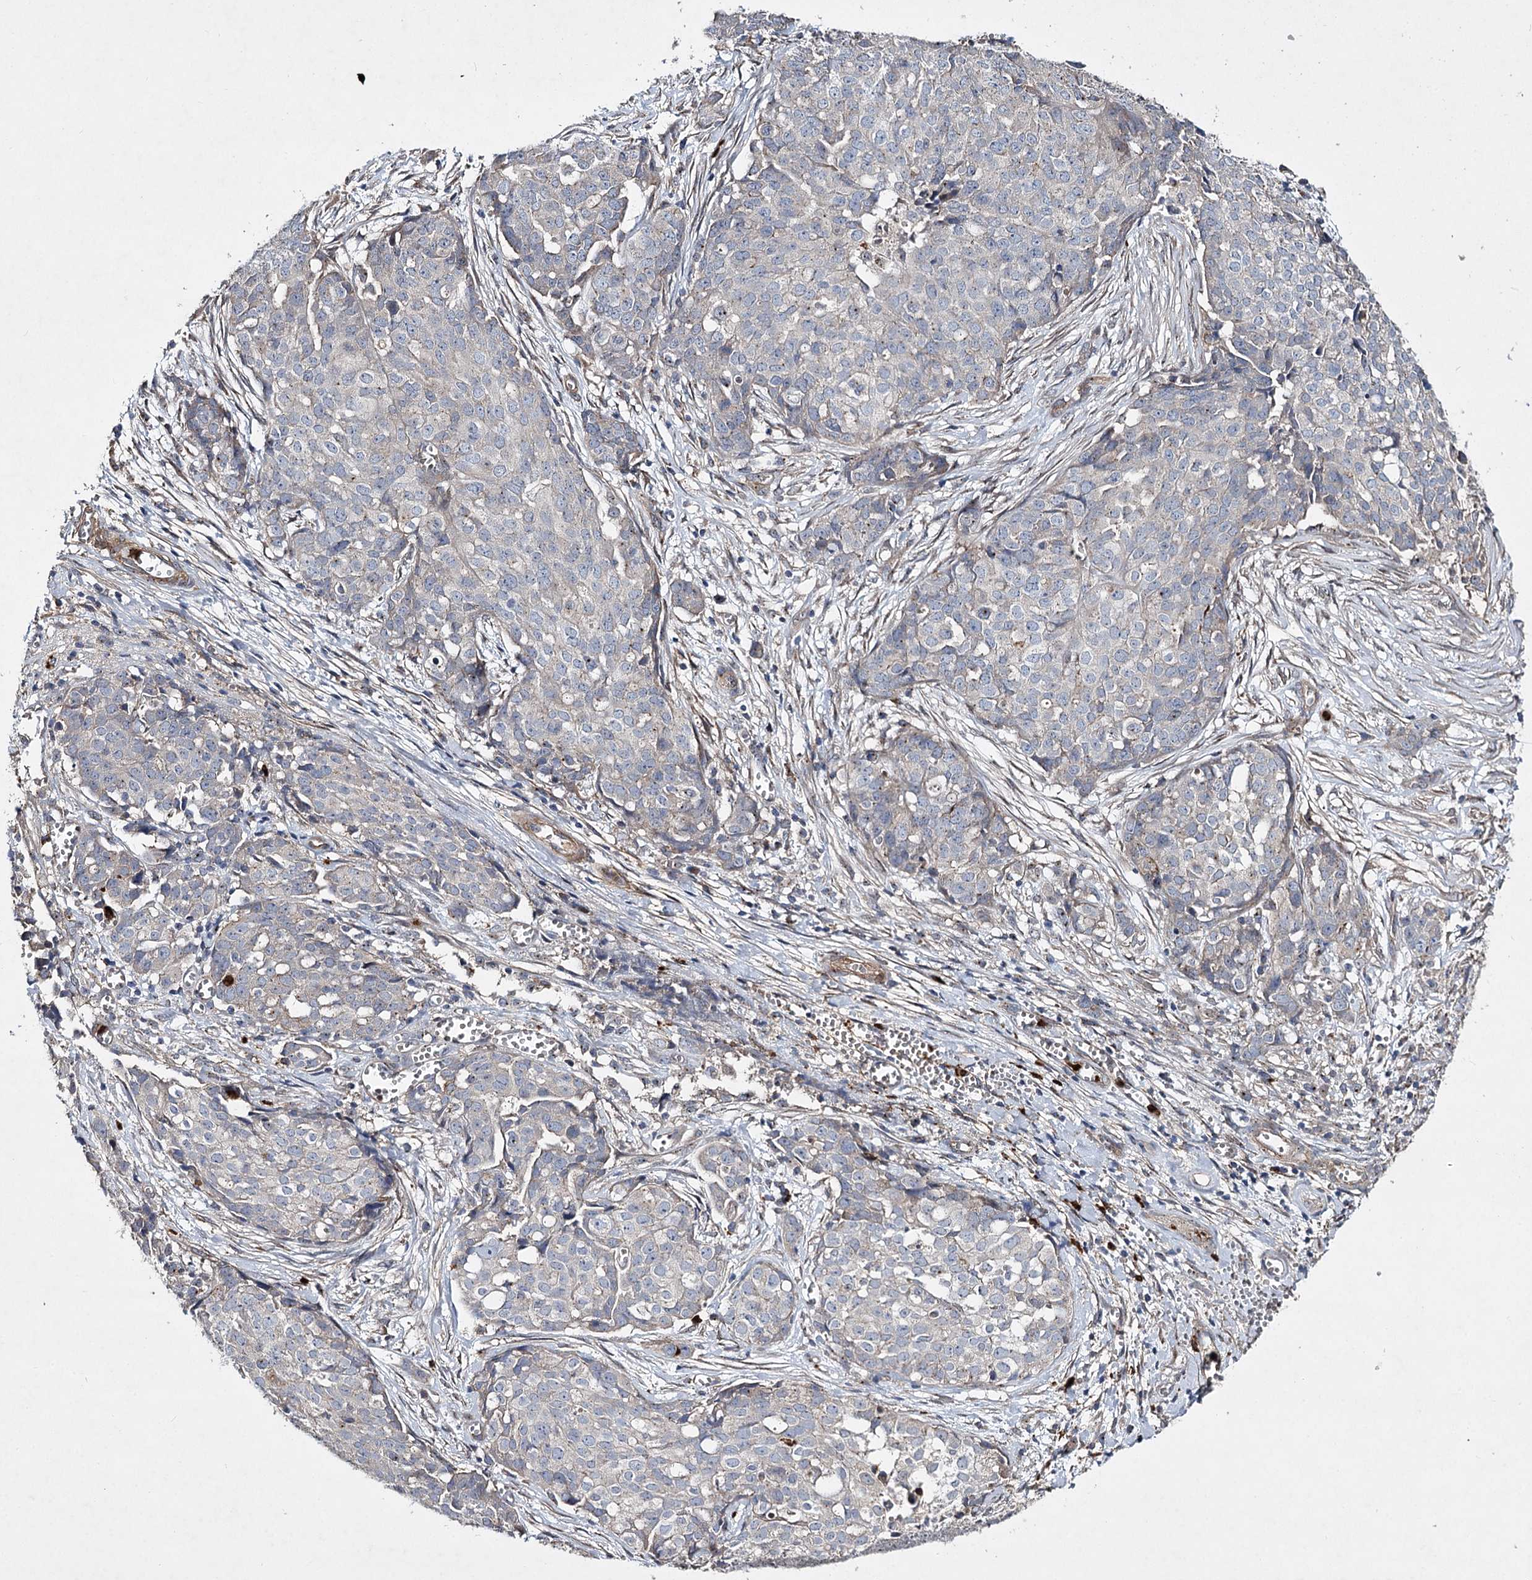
{"staining": {"intensity": "negative", "quantity": "none", "location": "none"}, "tissue": "ovarian cancer", "cell_type": "Tumor cells", "image_type": "cancer", "snomed": [{"axis": "morphology", "description": "Cystadenocarcinoma, serous, NOS"}, {"axis": "topography", "description": "Soft tissue"}, {"axis": "topography", "description": "Ovary"}], "caption": "Immunohistochemistry (IHC) photomicrograph of ovarian cancer stained for a protein (brown), which reveals no expression in tumor cells. (Stains: DAB (3,3'-diaminobenzidine) immunohistochemistry (IHC) with hematoxylin counter stain, Microscopy: brightfield microscopy at high magnification).", "gene": "MINDY3", "patient": {"sex": "female", "age": 57}}